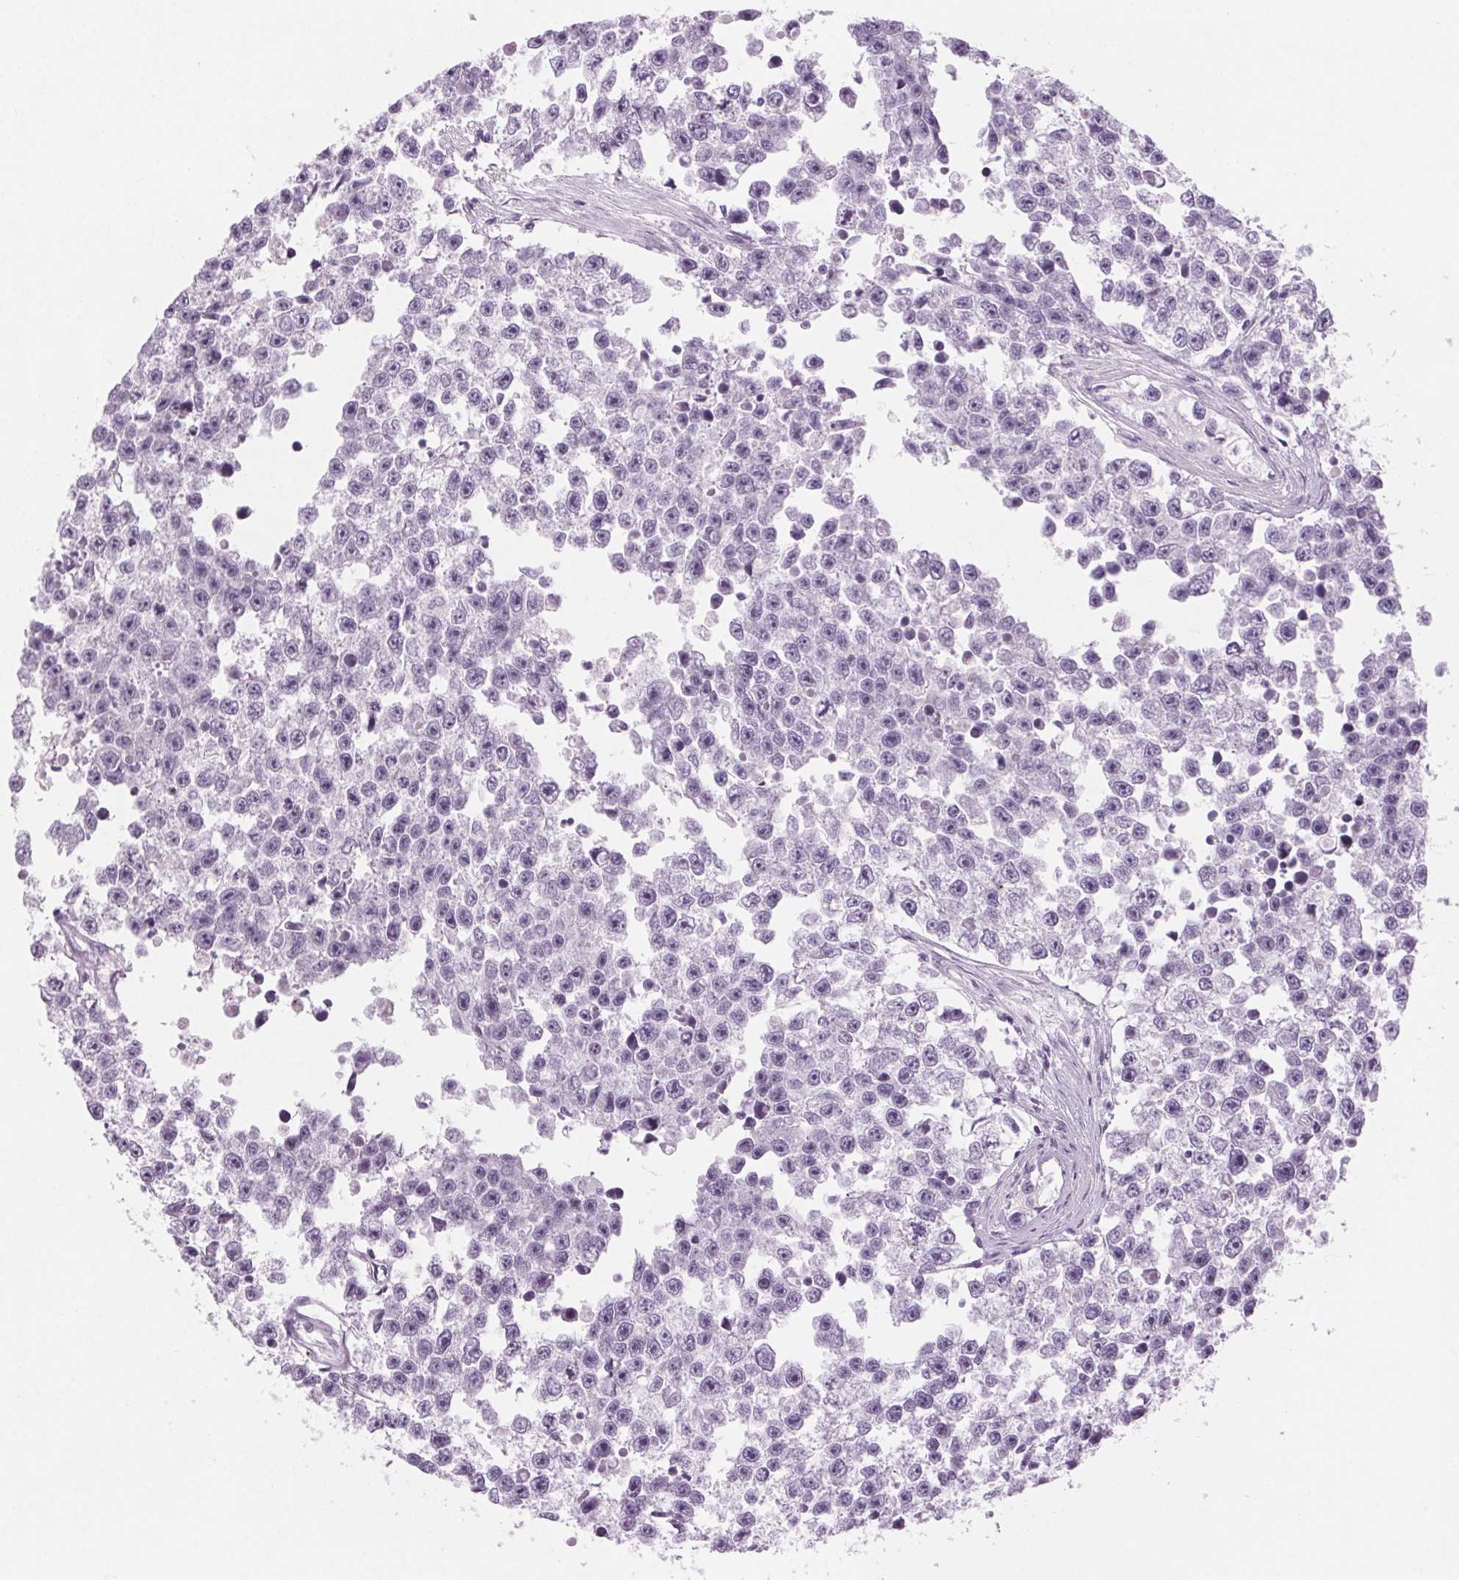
{"staining": {"intensity": "negative", "quantity": "none", "location": "none"}, "tissue": "testis cancer", "cell_type": "Tumor cells", "image_type": "cancer", "snomed": [{"axis": "morphology", "description": "Seminoma, NOS"}, {"axis": "topography", "description": "Testis"}], "caption": "An immunohistochemistry (IHC) image of seminoma (testis) is shown. There is no staining in tumor cells of seminoma (testis).", "gene": "SLC6A19", "patient": {"sex": "male", "age": 26}}